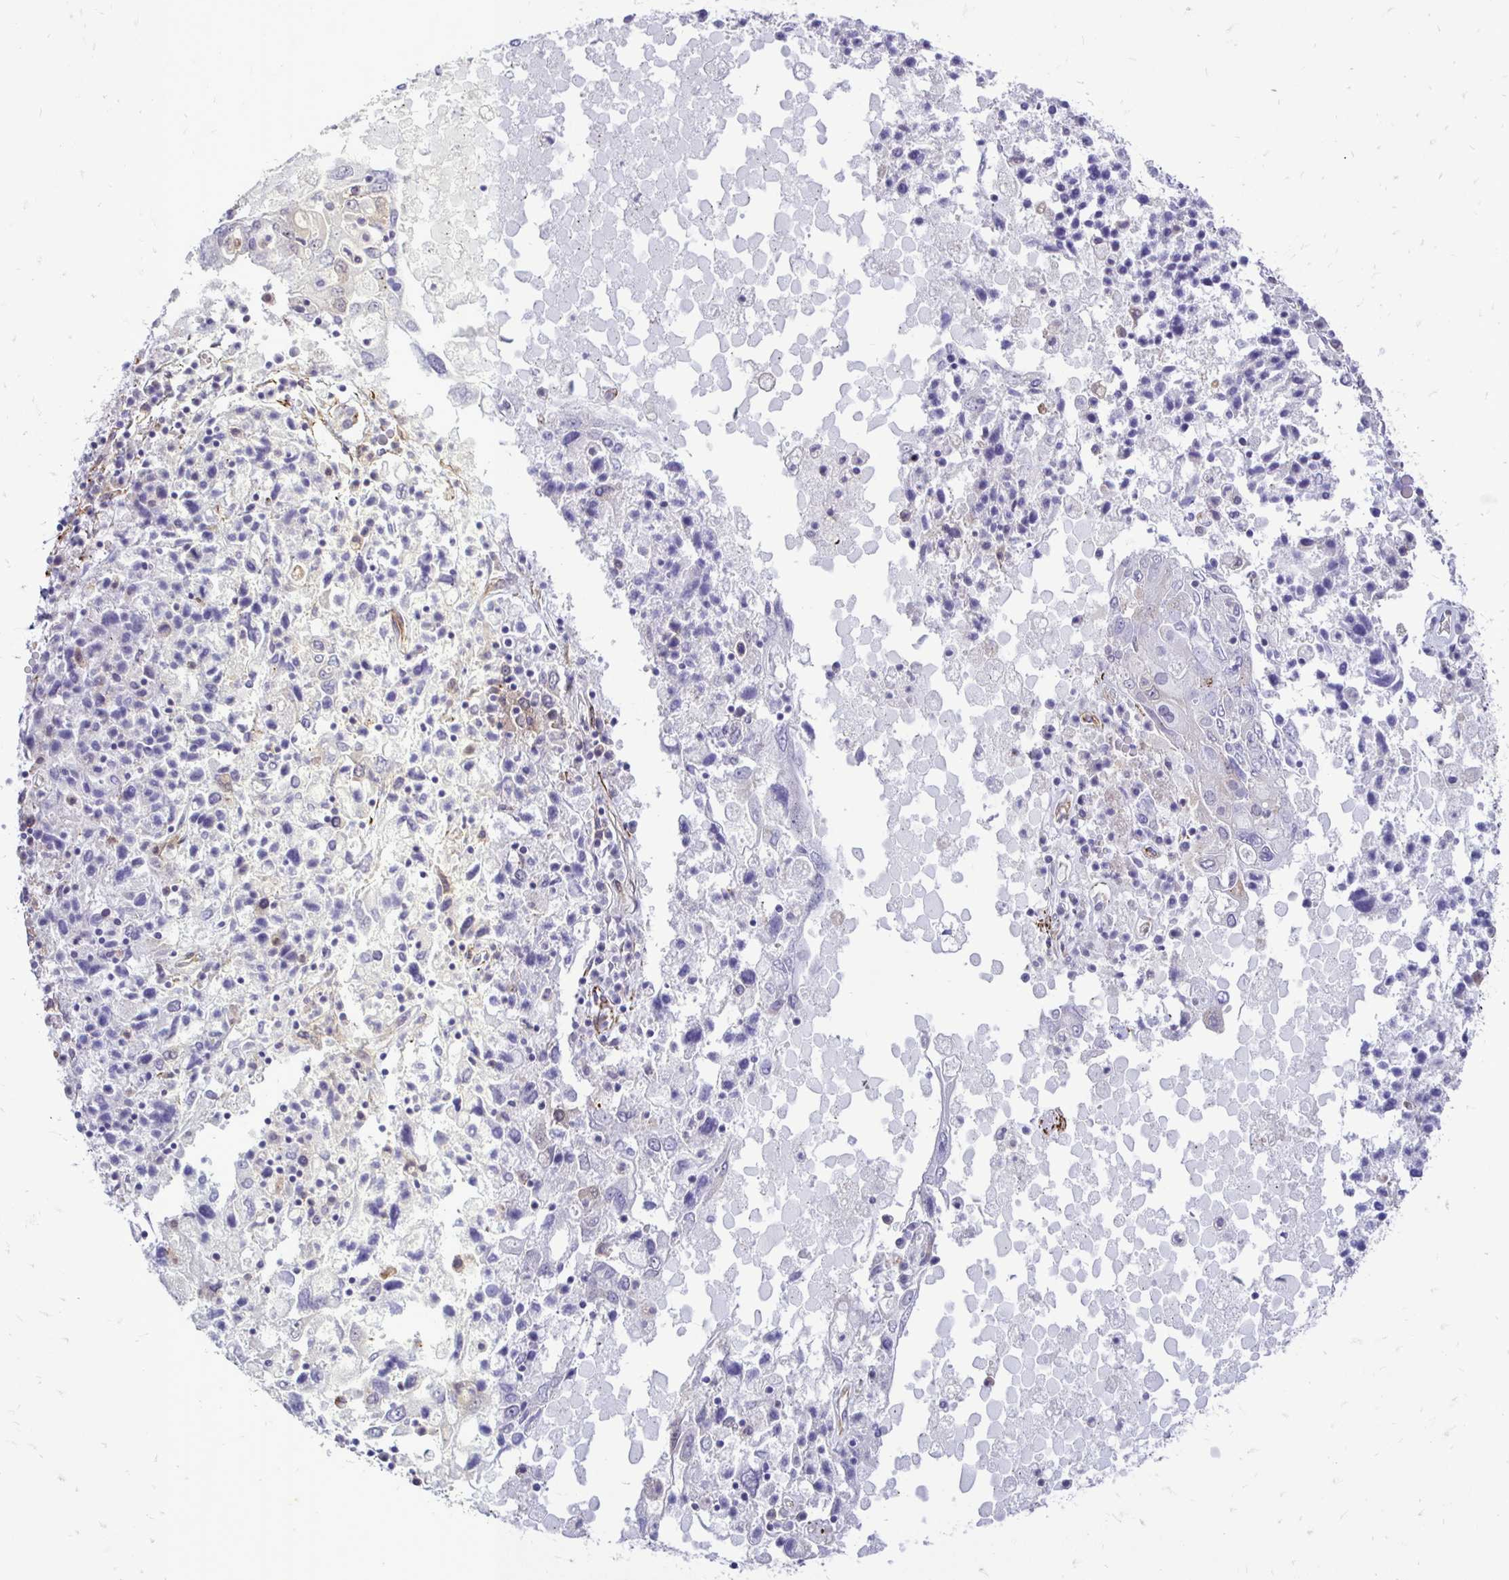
{"staining": {"intensity": "negative", "quantity": "none", "location": "none"}, "tissue": "ovarian cancer", "cell_type": "Tumor cells", "image_type": "cancer", "snomed": [{"axis": "morphology", "description": "Carcinoma, endometroid"}, {"axis": "topography", "description": "Ovary"}], "caption": "Immunohistochemical staining of ovarian endometroid carcinoma displays no significant staining in tumor cells.", "gene": "CTPS1", "patient": {"sex": "female", "age": 62}}